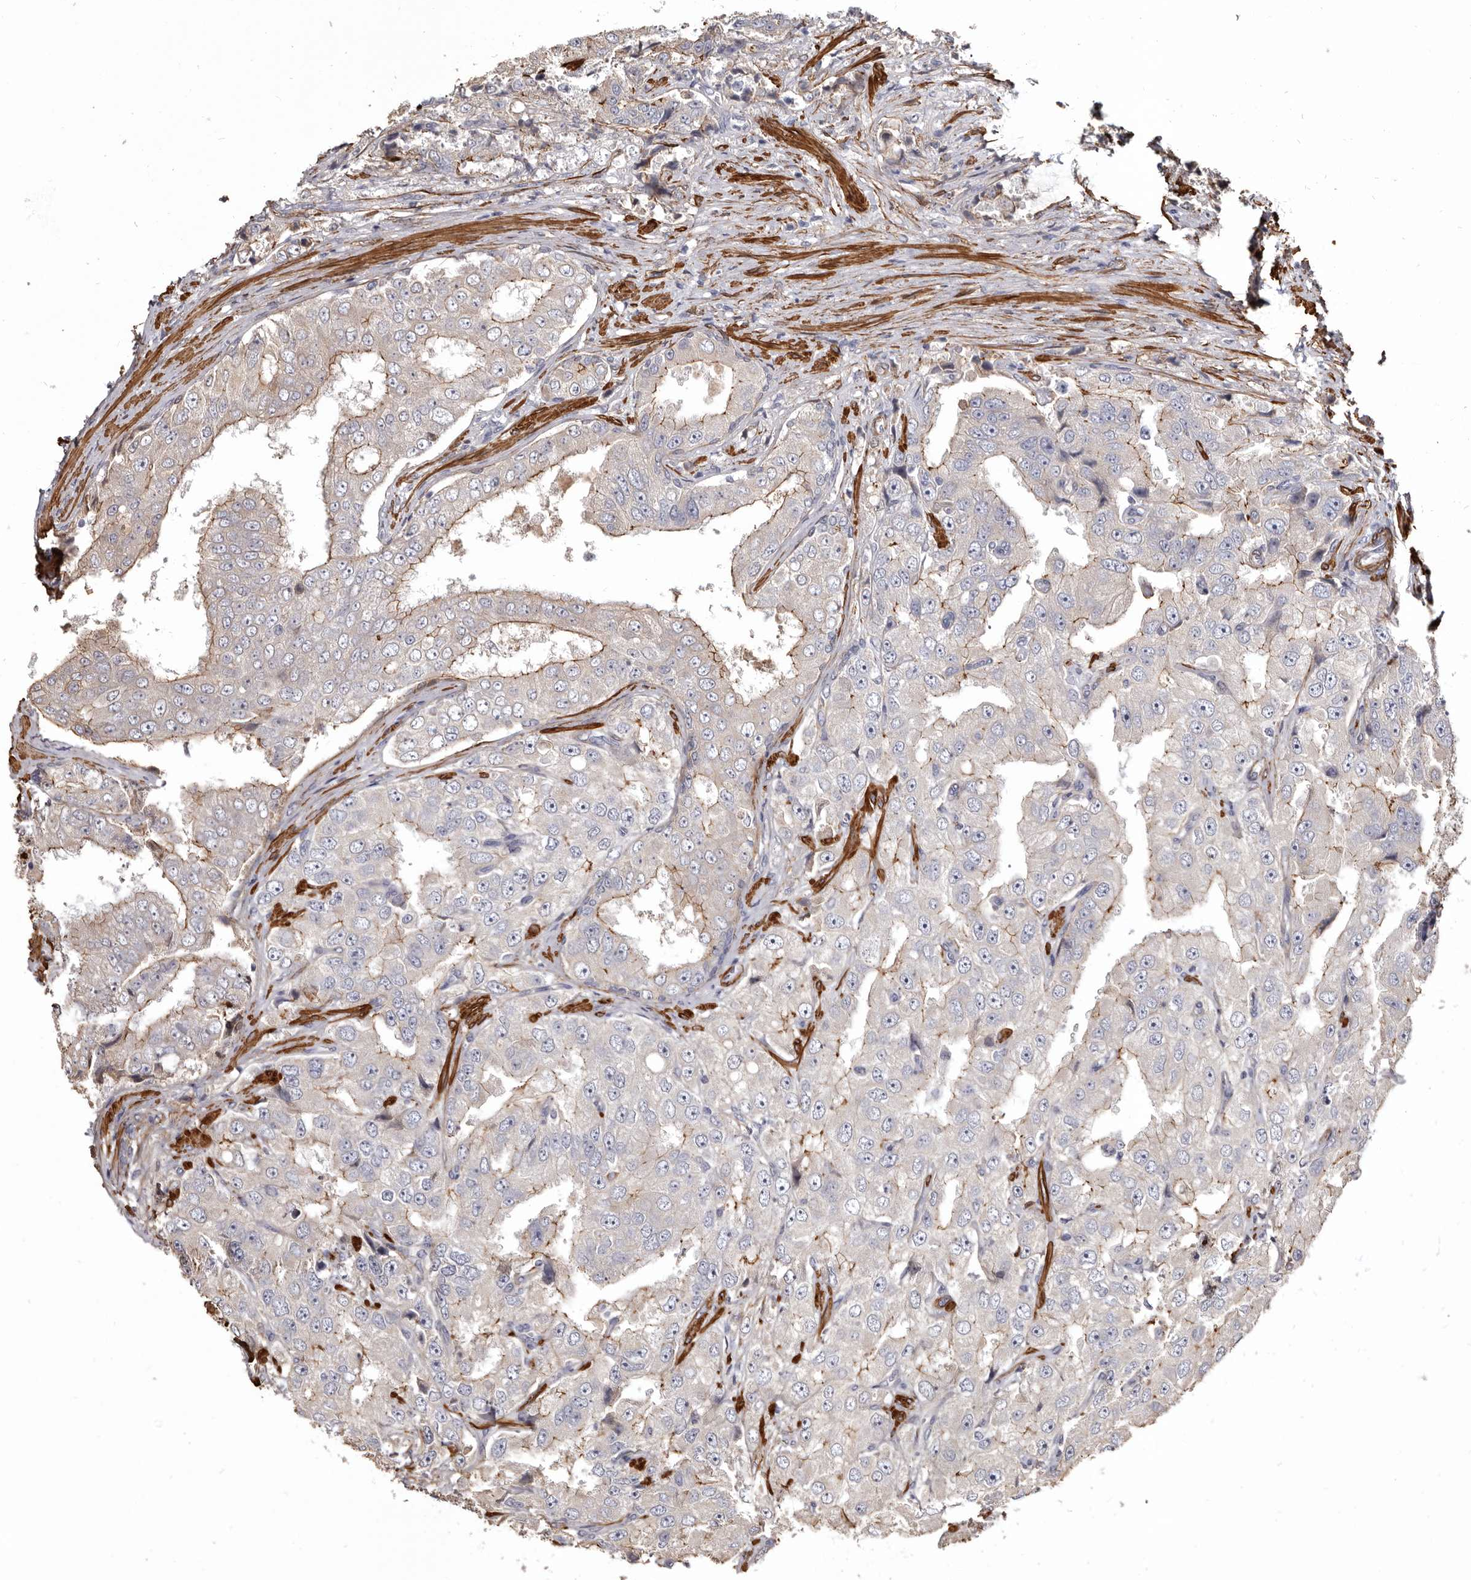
{"staining": {"intensity": "strong", "quantity": "25%-75%", "location": "cytoplasmic/membranous"}, "tissue": "prostate cancer", "cell_type": "Tumor cells", "image_type": "cancer", "snomed": [{"axis": "morphology", "description": "Adenocarcinoma, High grade"}, {"axis": "topography", "description": "Prostate"}], "caption": "Prostate cancer (adenocarcinoma (high-grade)) stained with DAB immunohistochemistry reveals high levels of strong cytoplasmic/membranous staining in approximately 25%-75% of tumor cells.", "gene": "CGN", "patient": {"sex": "male", "age": 58}}